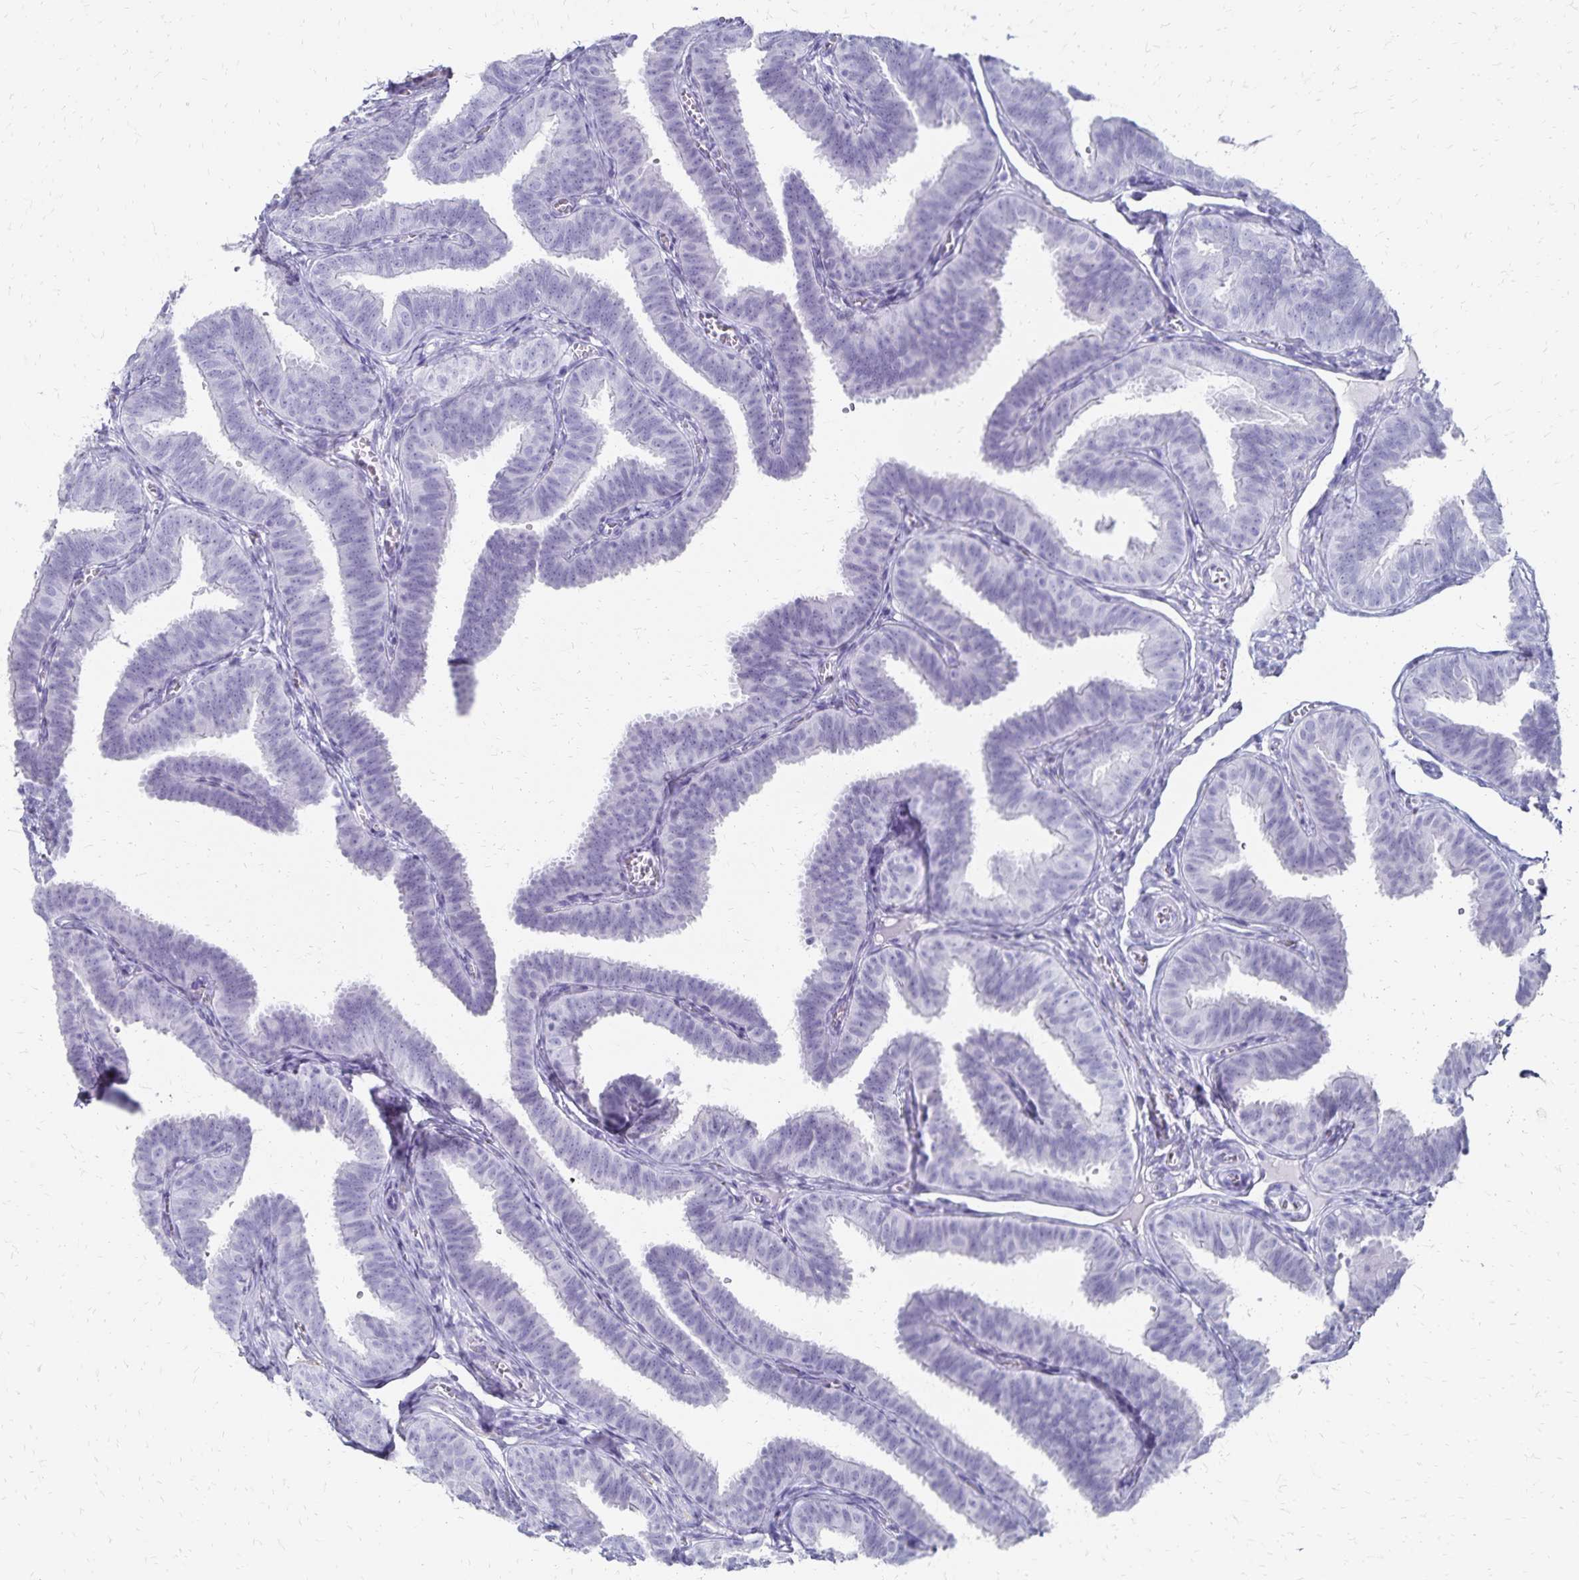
{"staining": {"intensity": "negative", "quantity": "none", "location": "none"}, "tissue": "fallopian tube", "cell_type": "Glandular cells", "image_type": "normal", "snomed": [{"axis": "morphology", "description": "Normal tissue, NOS"}, {"axis": "topography", "description": "Fallopian tube"}], "caption": "High power microscopy micrograph of an IHC photomicrograph of benign fallopian tube, revealing no significant expression in glandular cells.", "gene": "GIP", "patient": {"sex": "female", "age": 25}}